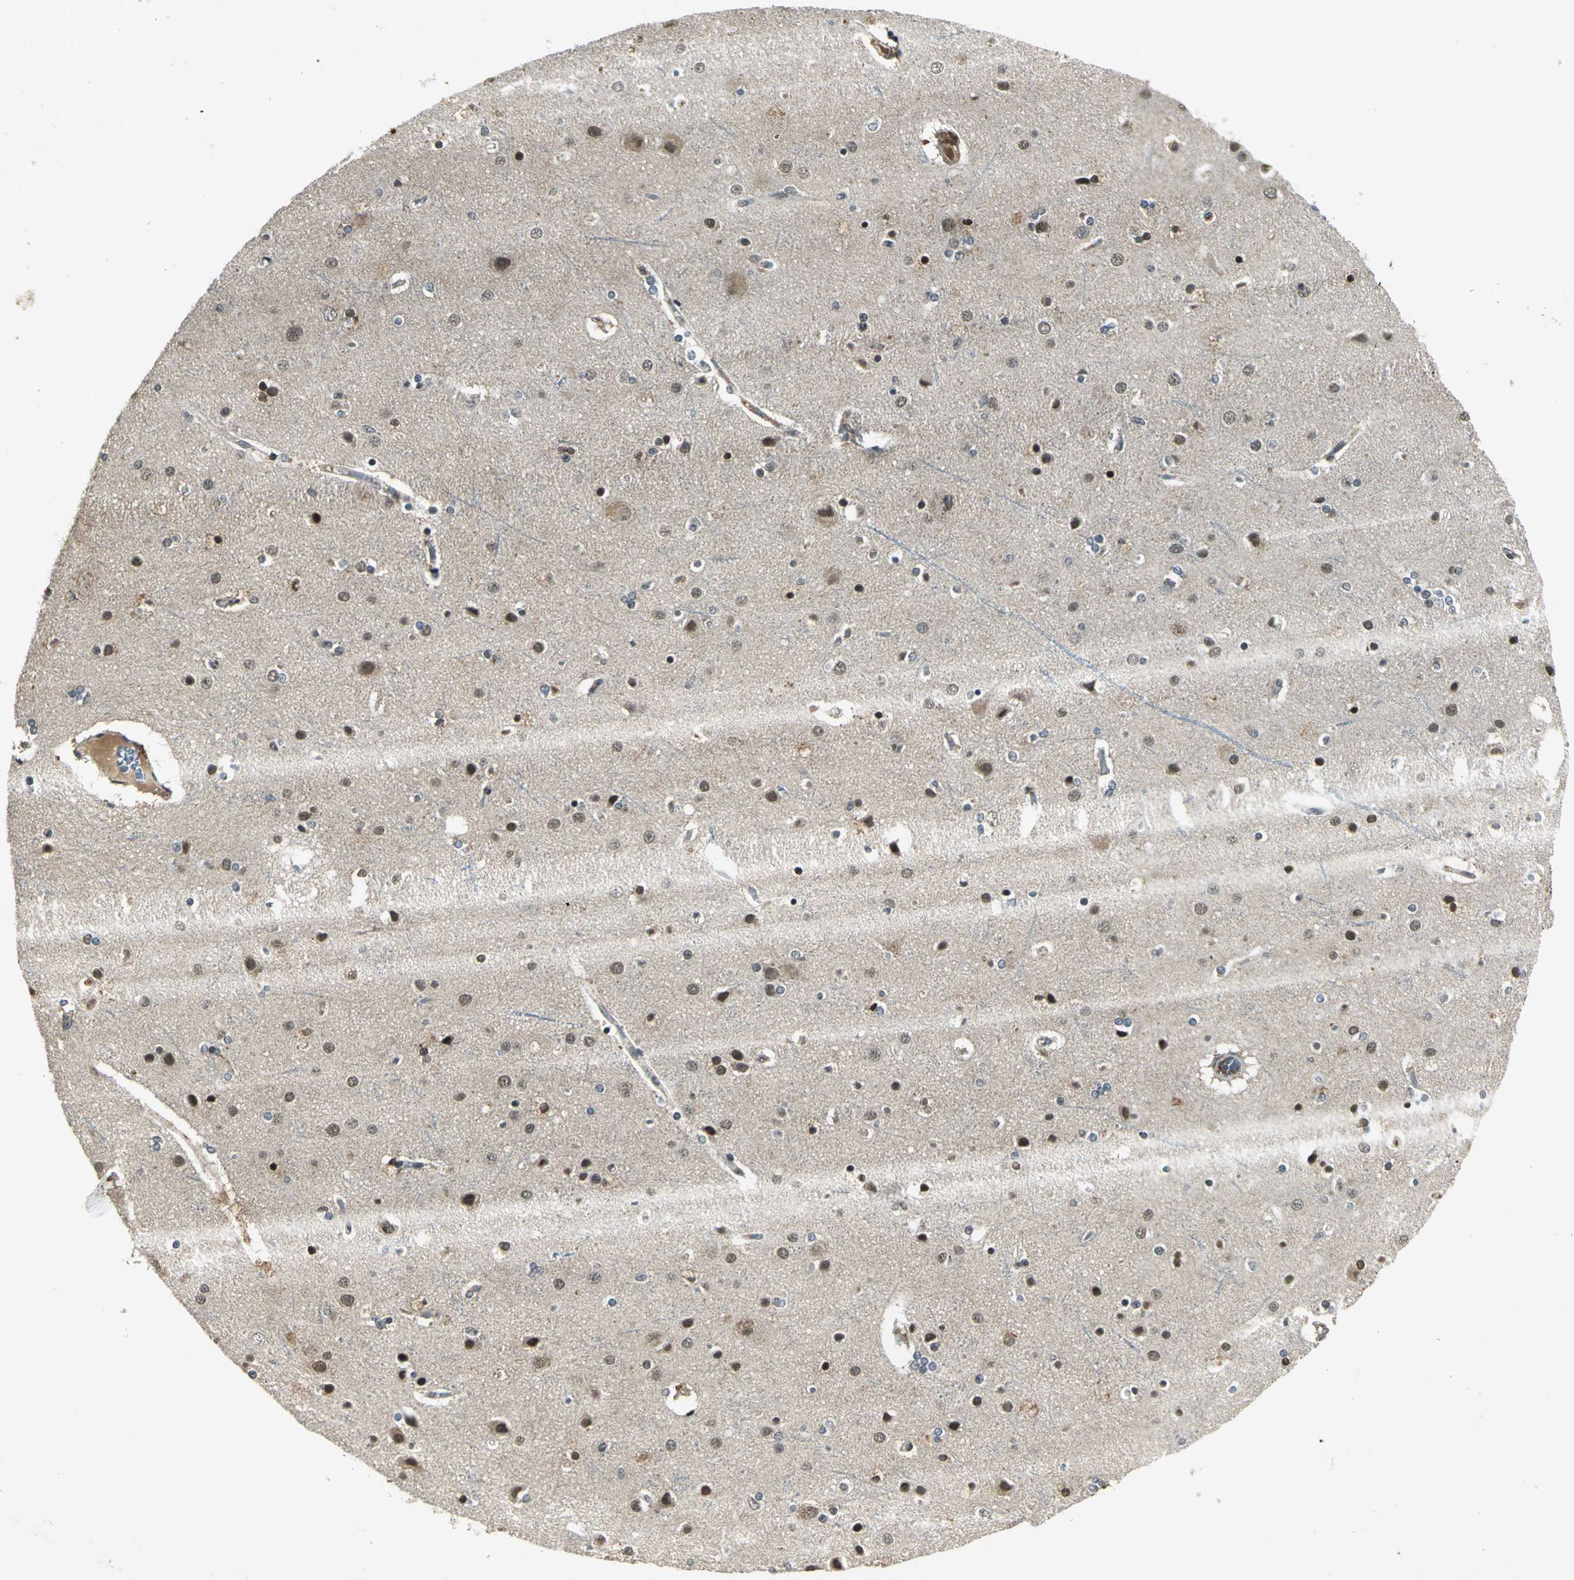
{"staining": {"intensity": "weak", "quantity": "<25%", "location": "cytoplasmic/membranous"}, "tissue": "cerebral cortex", "cell_type": "Endothelial cells", "image_type": "normal", "snomed": [{"axis": "morphology", "description": "Normal tissue, NOS"}, {"axis": "topography", "description": "Cerebral cortex"}], "caption": "Endothelial cells are negative for protein expression in unremarkable human cerebral cortex. Nuclei are stained in blue.", "gene": "RAD17", "patient": {"sex": "female", "age": 54}}